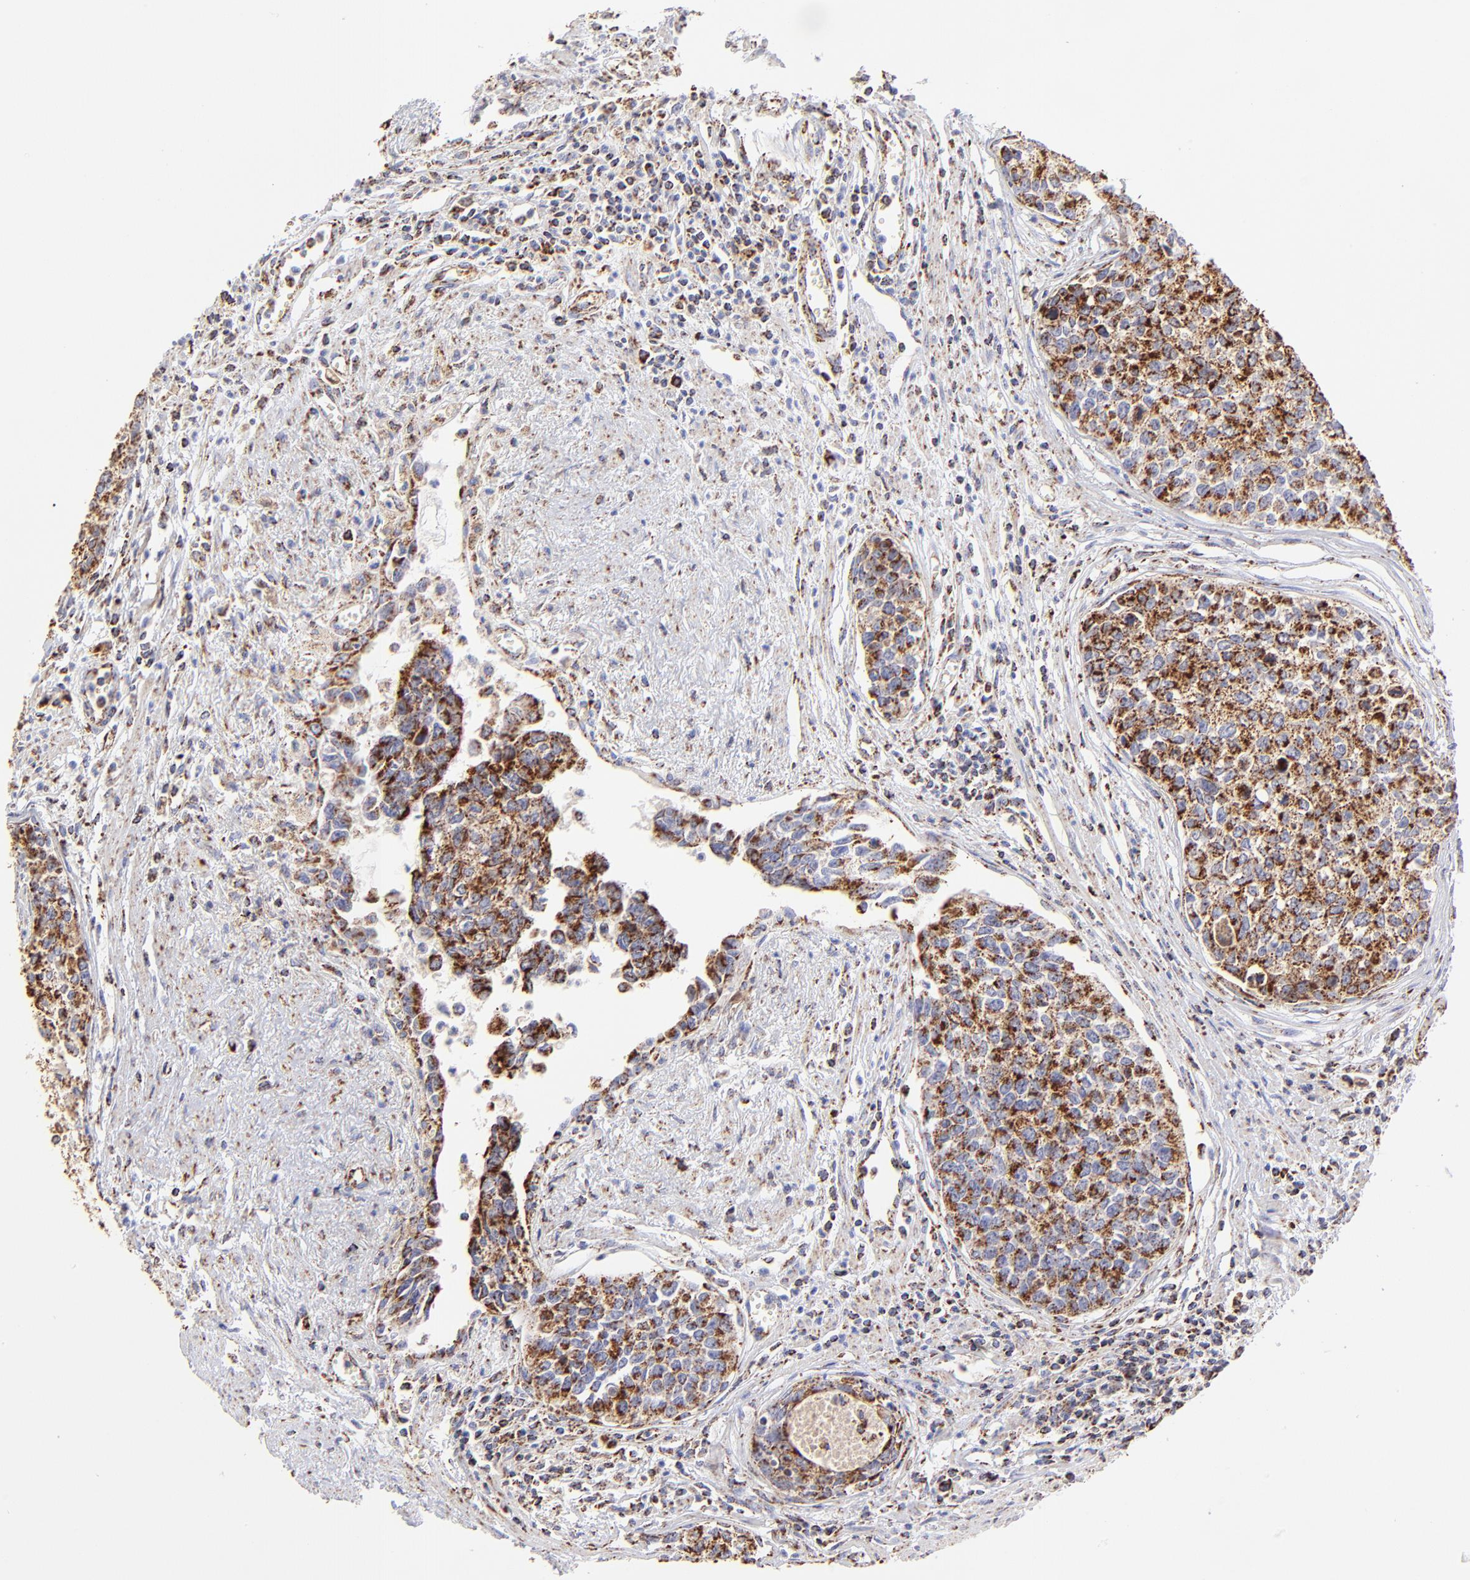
{"staining": {"intensity": "moderate", "quantity": ">75%", "location": "cytoplasmic/membranous"}, "tissue": "urothelial cancer", "cell_type": "Tumor cells", "image_type": "cancer", "snomed": [{"axis": "morphology", "description": "Urothelial carcinoma, High grade"}, {"axis": "topography", "description": "Urinary bladder"}], "caption": "The photomicrograph exhibits staining of urothelial cancer, revealing moderate cytoplasmic/membranous protein positivity (brown color) within tumor cells. Nuclei are stained in blue.", "gene": "ECH1", "patient": {"sex": "male", "age": 81}}